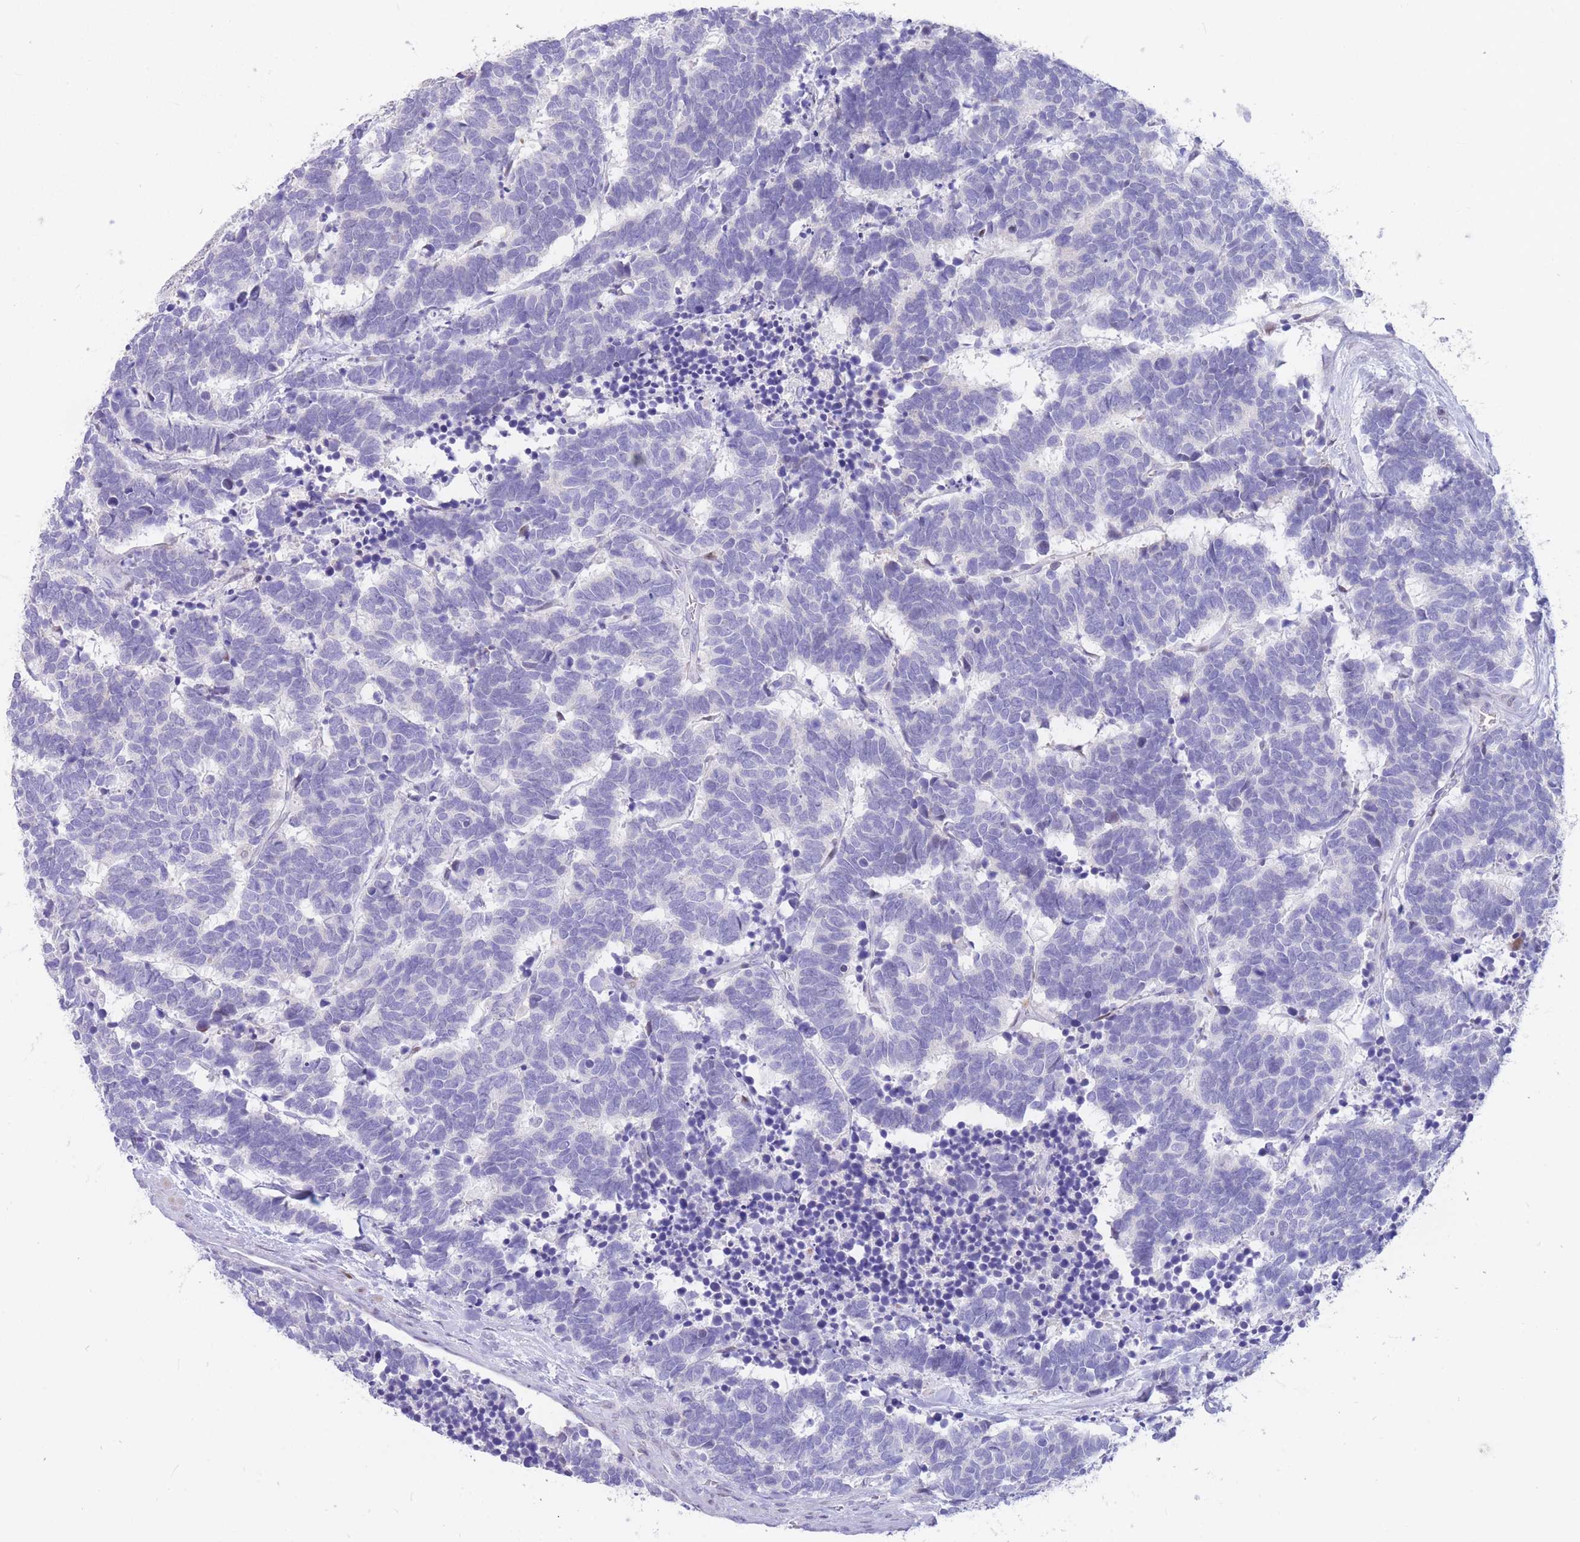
{"staining": {"intensity": "negative", "quantity": "none", "location": "none"}, "tissue": "carcinoid", "cell_type": "Tumor cells", "image_type": "cancer", "snomed": [{"axis": "morphology", "description": "Carcinoma, NOS"}, {"axis": "morphology", "description": "Carcinoid, malignant, NOS"}, {"axis": "topography", "description": "Urinary bladder"}], "caption": "Tumor cells show no significant protein positivity in carcinoma.", "gene": "SHCBP1", "patient": {"sex": "male", "age": 57}}